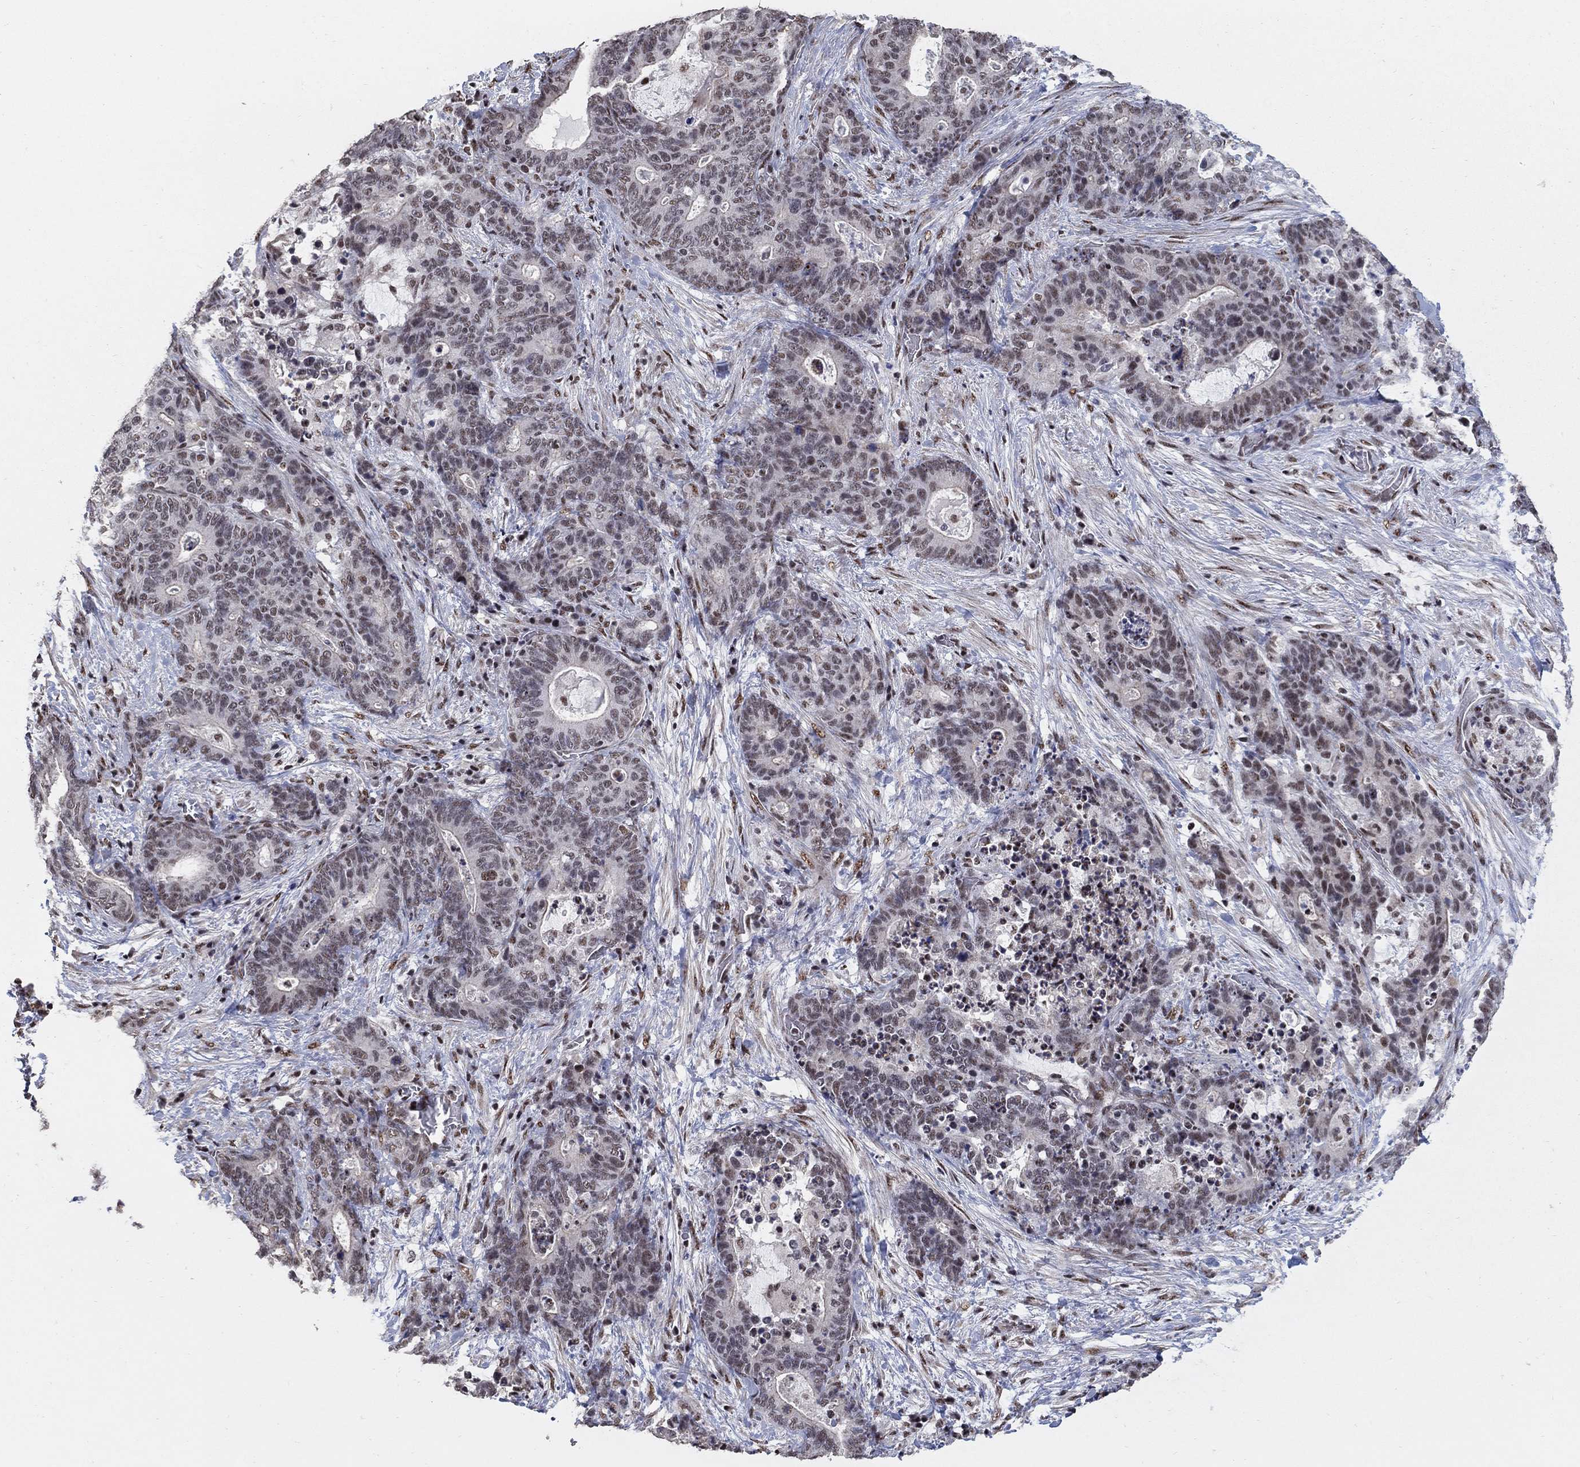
{"staining": {"intensity": "weak", "quantity": "<25%", "location": "nuclear"}, "tissue": "stomach cancer", "cell_type": "Tumor cells", "image_type": "cancer", "snomed": [{"axis": "morphology", "description": "Normal tissue, NOS"}, {"axis": "morphology", "description": "Adenocarcinoma, NOS"}, {"axis": "topography", "description": "Stomach"}], "caption": "IHC of human adenocarcinoma (stomach) reveals no positivity in tumor cells.", "gene": "PNISR", "patient": {"sex": "female", "age": 64}}